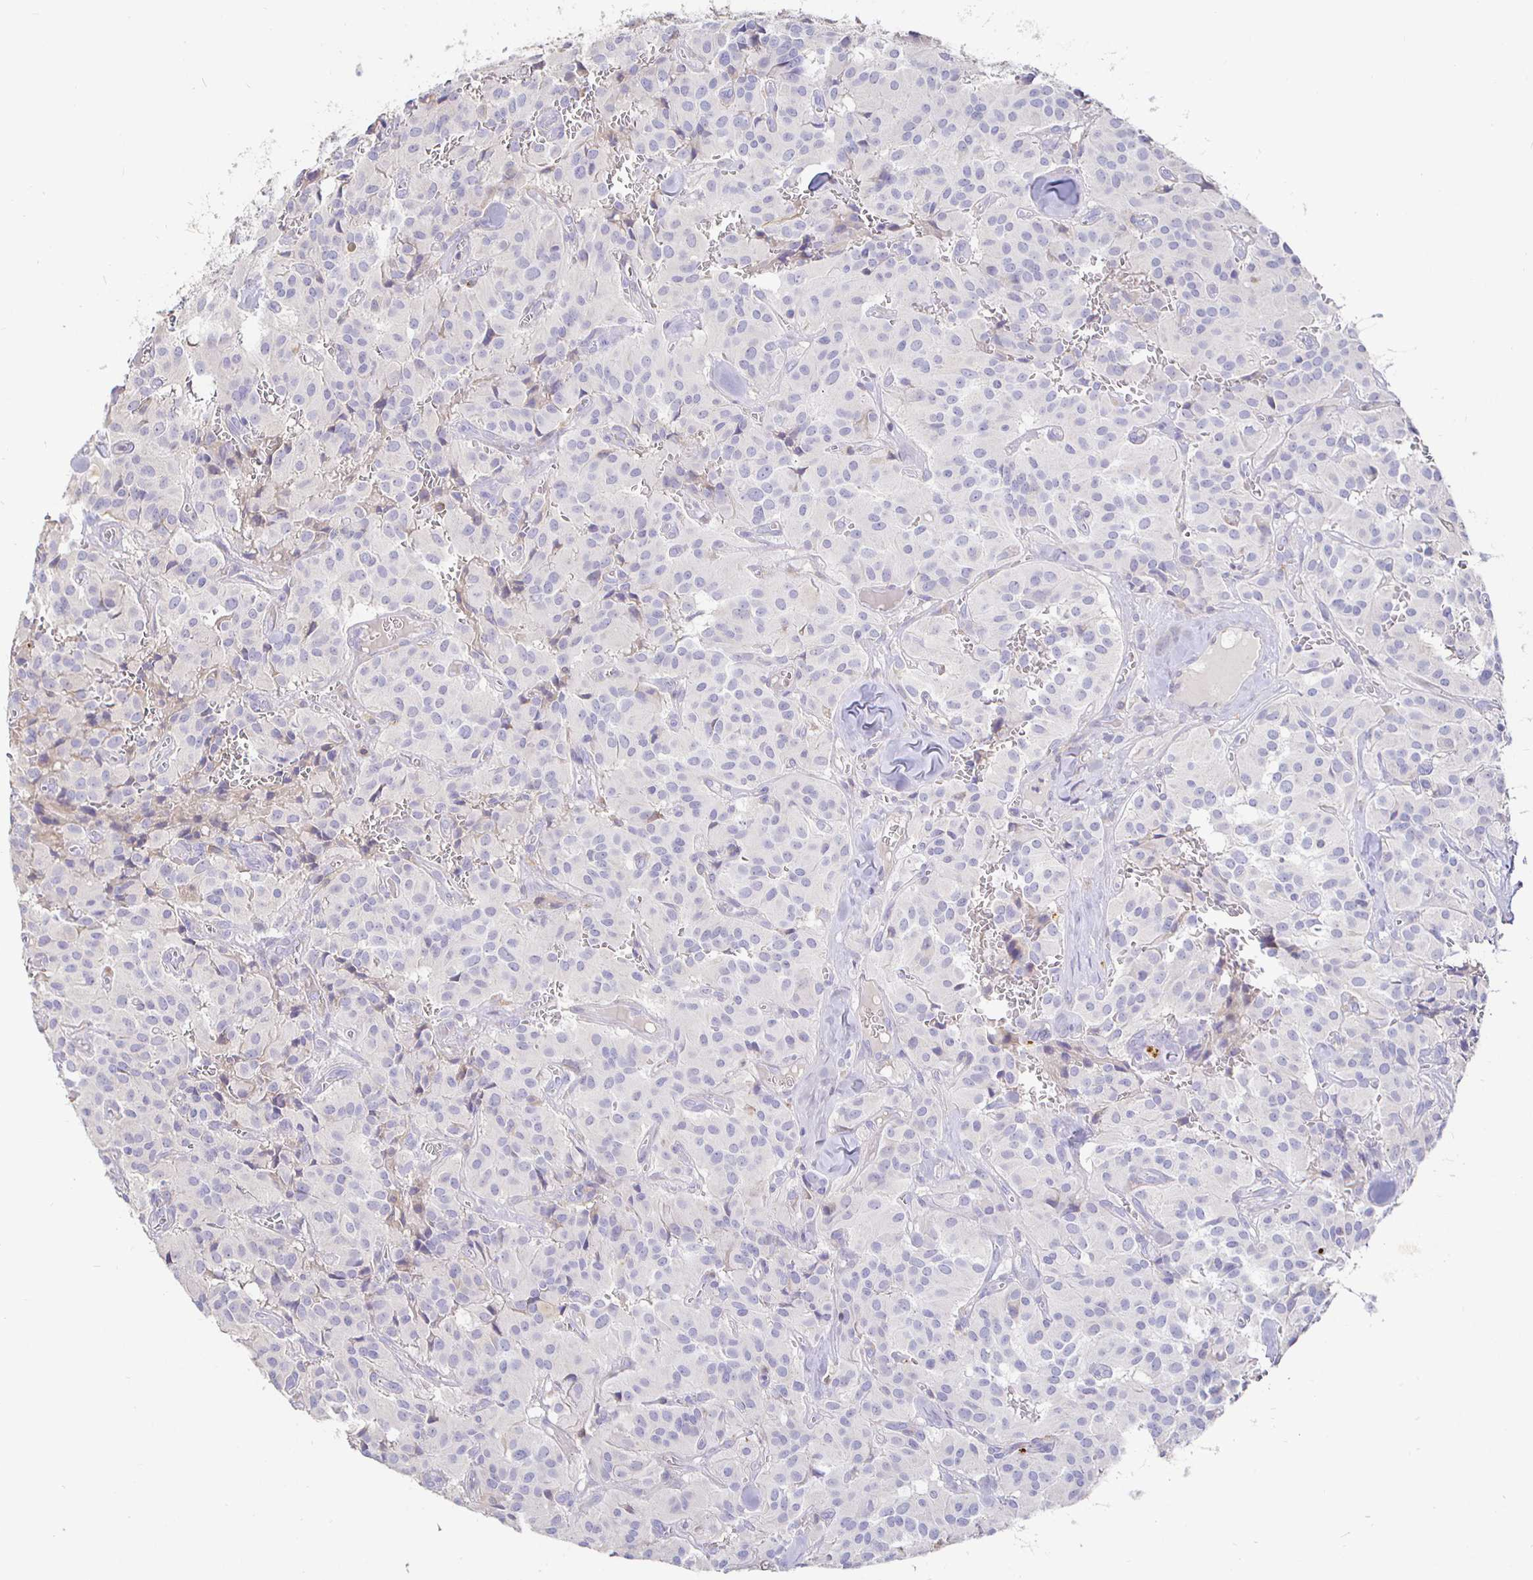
{"staining": {"intensity": "negative", "quantity": "none", "location": "none"}, "tissue": "glioma", "cell_type": "Tumor cells", "image_type": "cancer", "snomed": [{"axis": "morphology", "description": "Glioma, malignant, Low grade"}, {"axis": "topography", "description": "Brain"}], "caption": "Malignant glioma (low-grade) was stained to show a protein in brown. There is no significant expression in tumor cells.", "gene": "CXCR3", "patient": {"sex": "male", "age": 42}}